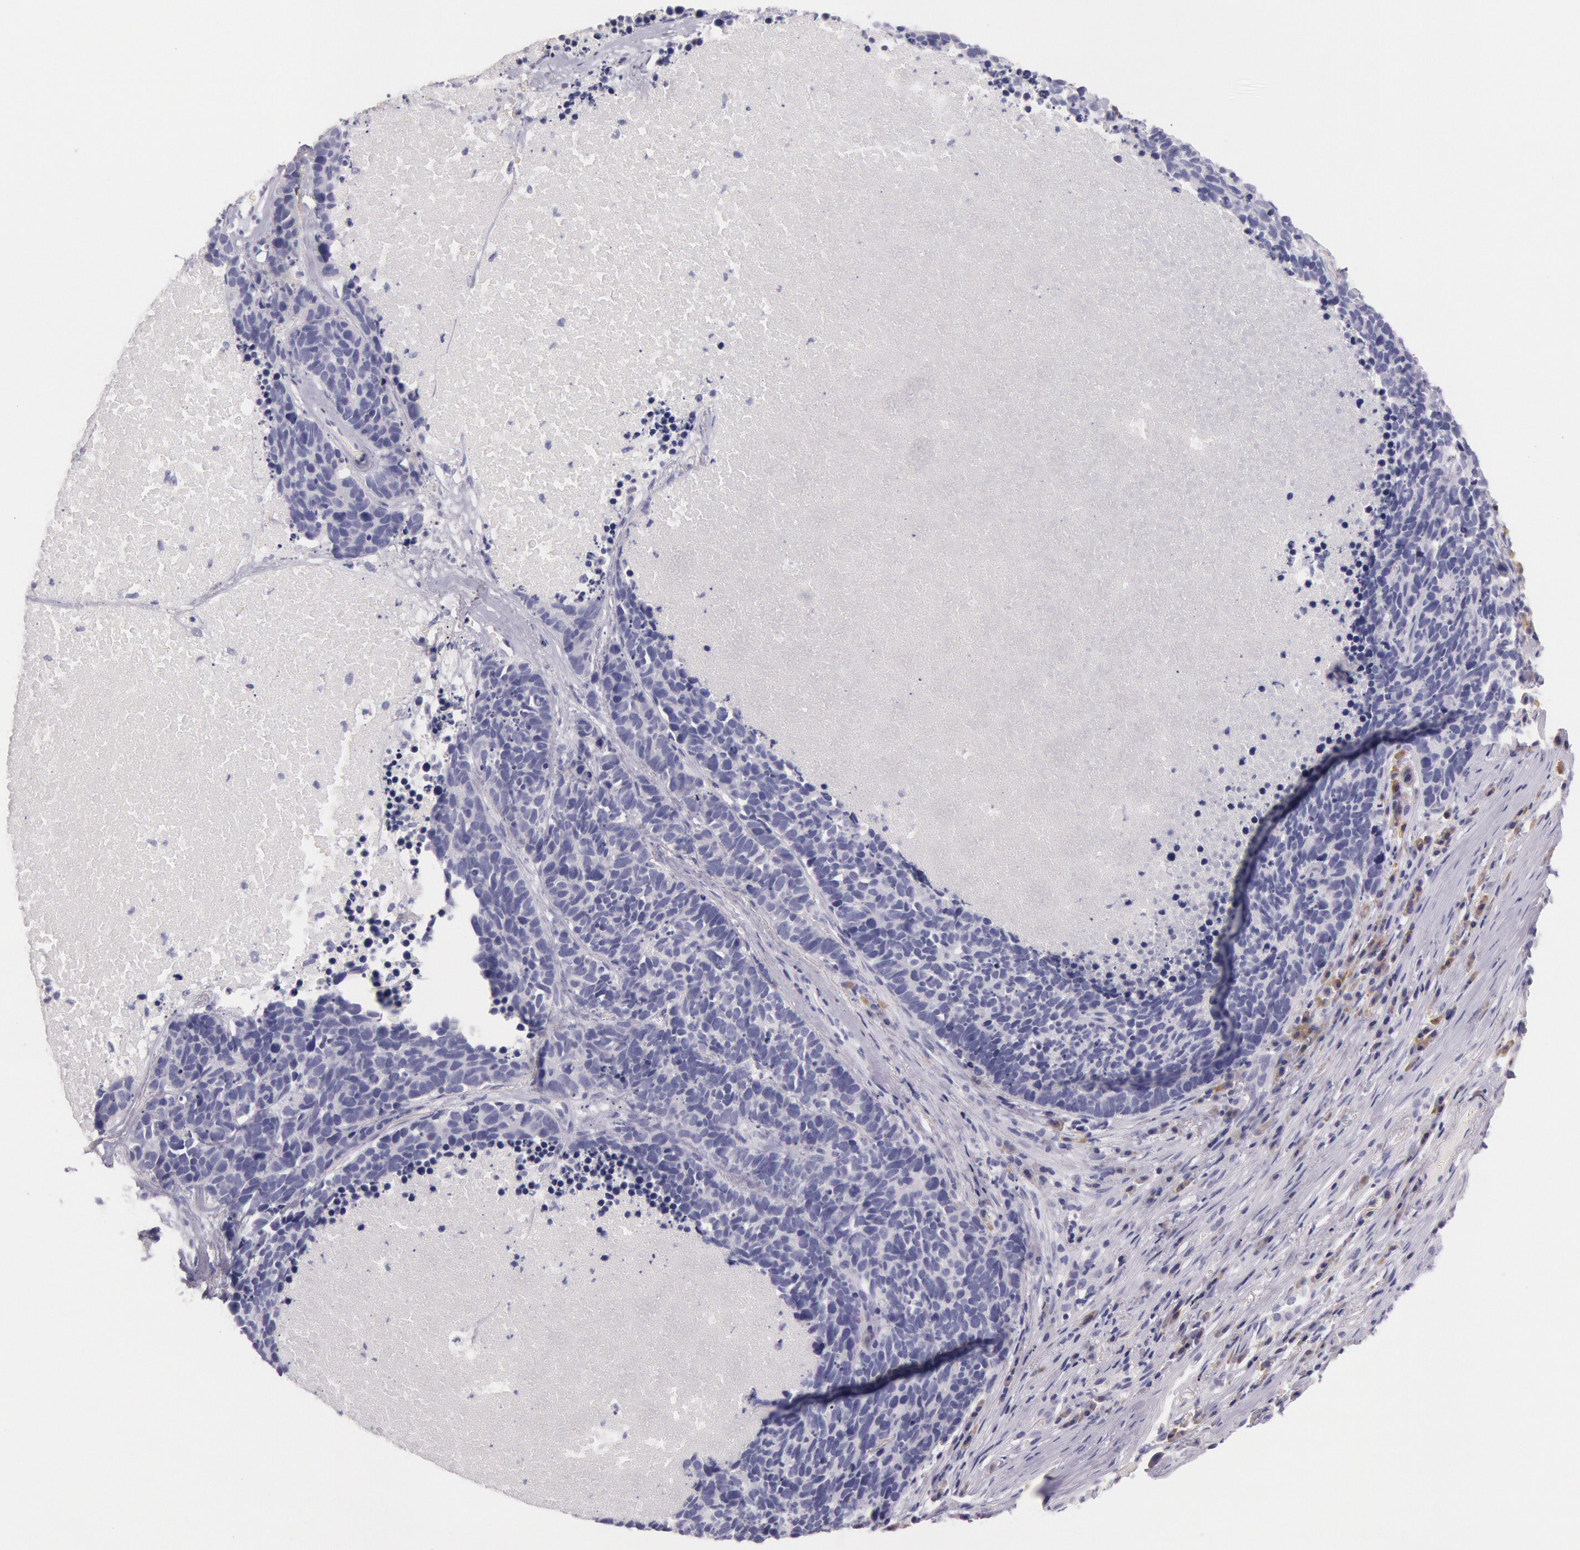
{"staining": {"intensity": "negative", "quantity": "none", "location": "none"}, "tissue": "lung cancer", "cell_type": "Tumor cells", "image_type": "cancer", "snomed": [{"axis": "morphology", "description": "Neoplasm, malignant, NOS"}, {"axis": "topography", "description": "Lung"}], "caption": "Image shows no protein staining in tumor cells of lung cancer tissue.", "gene": "EGFR", "patient": {"sex": "female", "age": 75}}